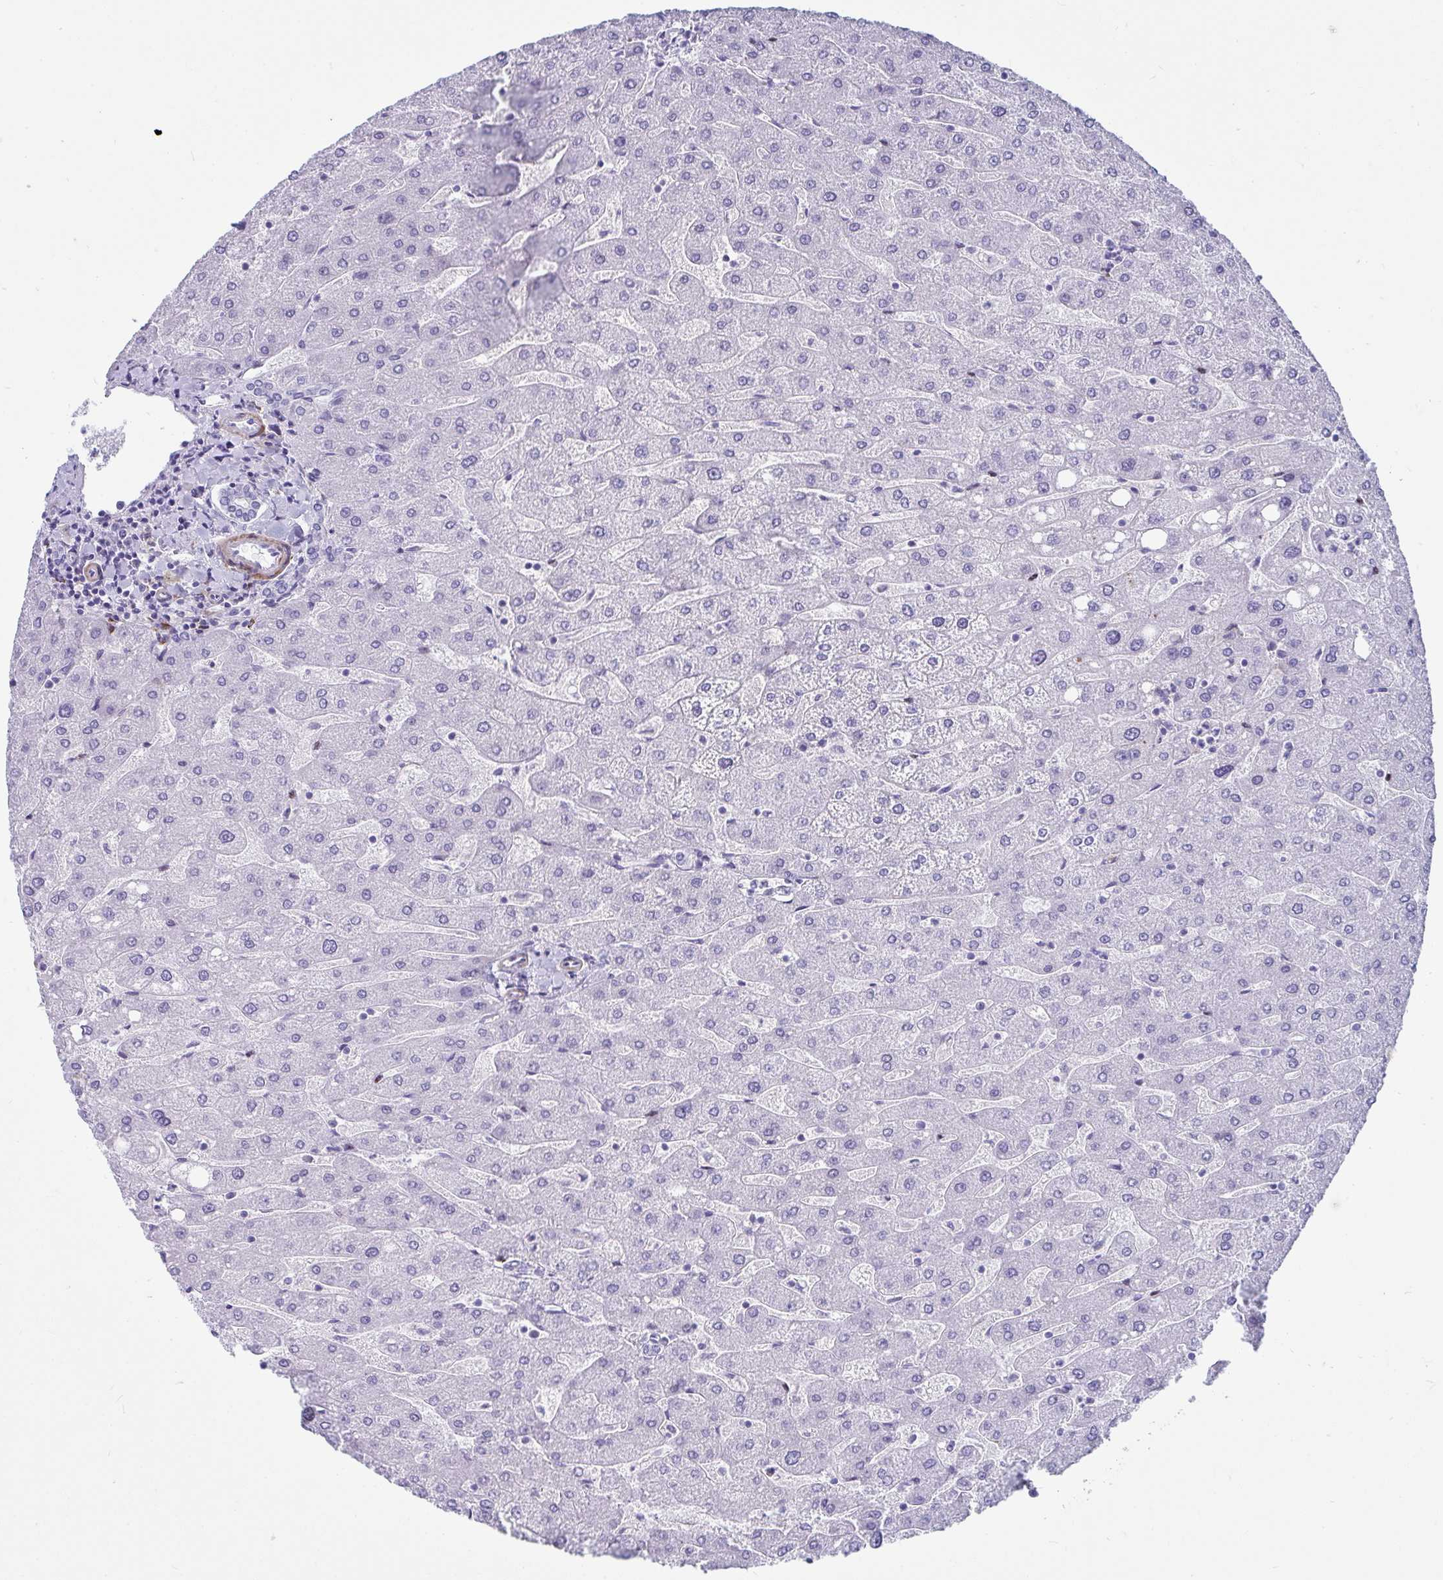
{"staining": {"intensity": "negative", "quantity": "none", "location": "none"}, "tissue": "liver", "cell_type": "Cholangiocytes", "image_type": "normal", "snomed": [{"axis": "morphology", "description": "Normal tissue, NOS"}, {"axis": "topography", "description": "Liver"}], "caption": "DAB immunohistochemical staining of normal human liver exhibits no significant expression in cholangiocytes. (Brightfield microscopy of DAB IHC at high magnification).", "gene": "GRXCR2", "patient": {"sex": "male", "age": 67}}